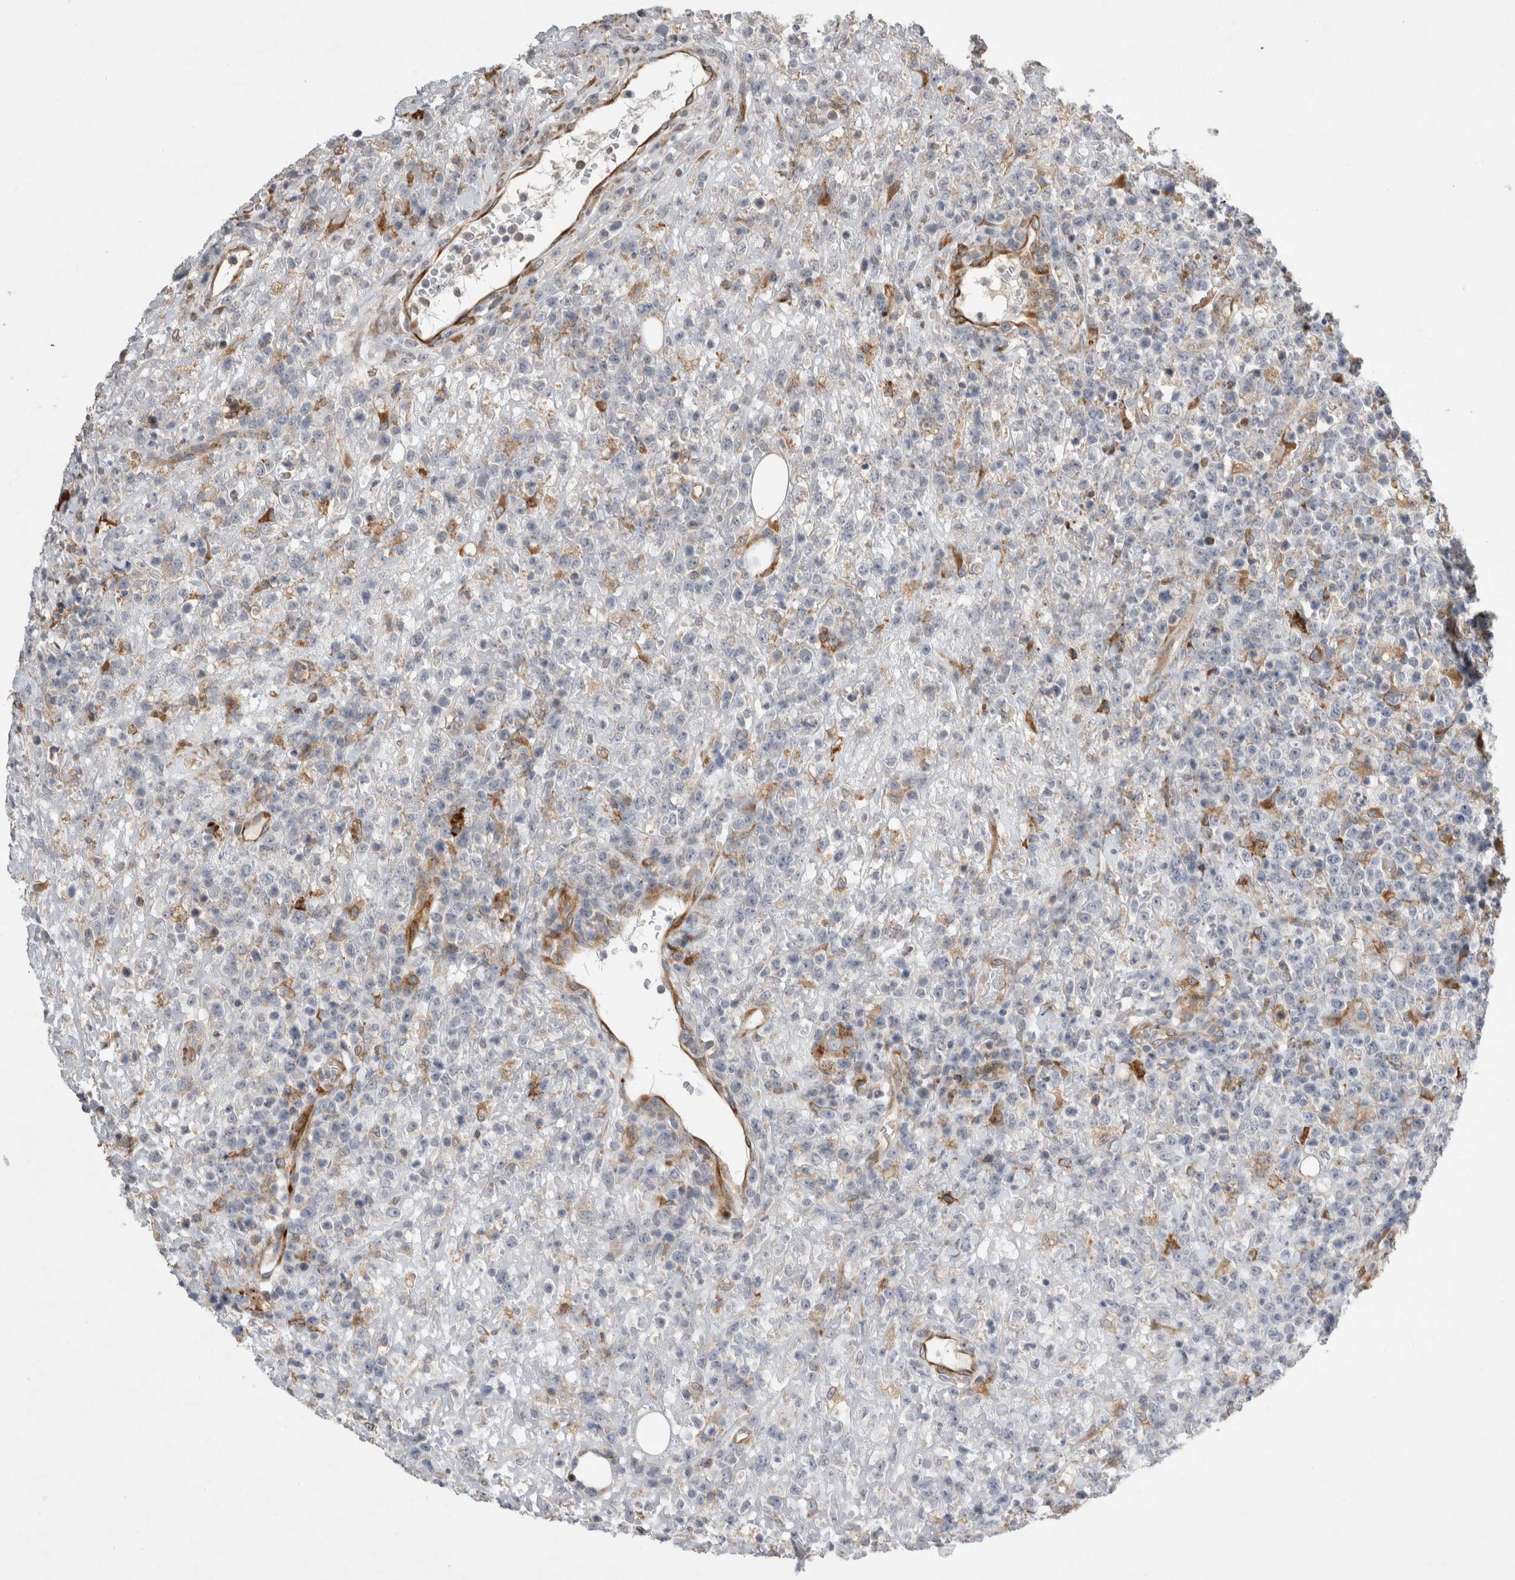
{"staining": {"intensity": "negative", "quantity": "none", "location": "none"}, "tissue": "lymphoma", "cell_type": "Tumor cells", "image_type": "cancer", "snomed": [{"axis": "morphology", "description": "Malignant lymphoma, non-Hodgkin's type, High grade"}, {"axis": "topography", "description": "Colon"}], "caption": "Tumor cells show no significant protein positivity in malignant lymphoma, non-Hodgkin's type (high-grade).", "gene": "TRMT9B", "patient": {"sex": "female", "age": 53}}